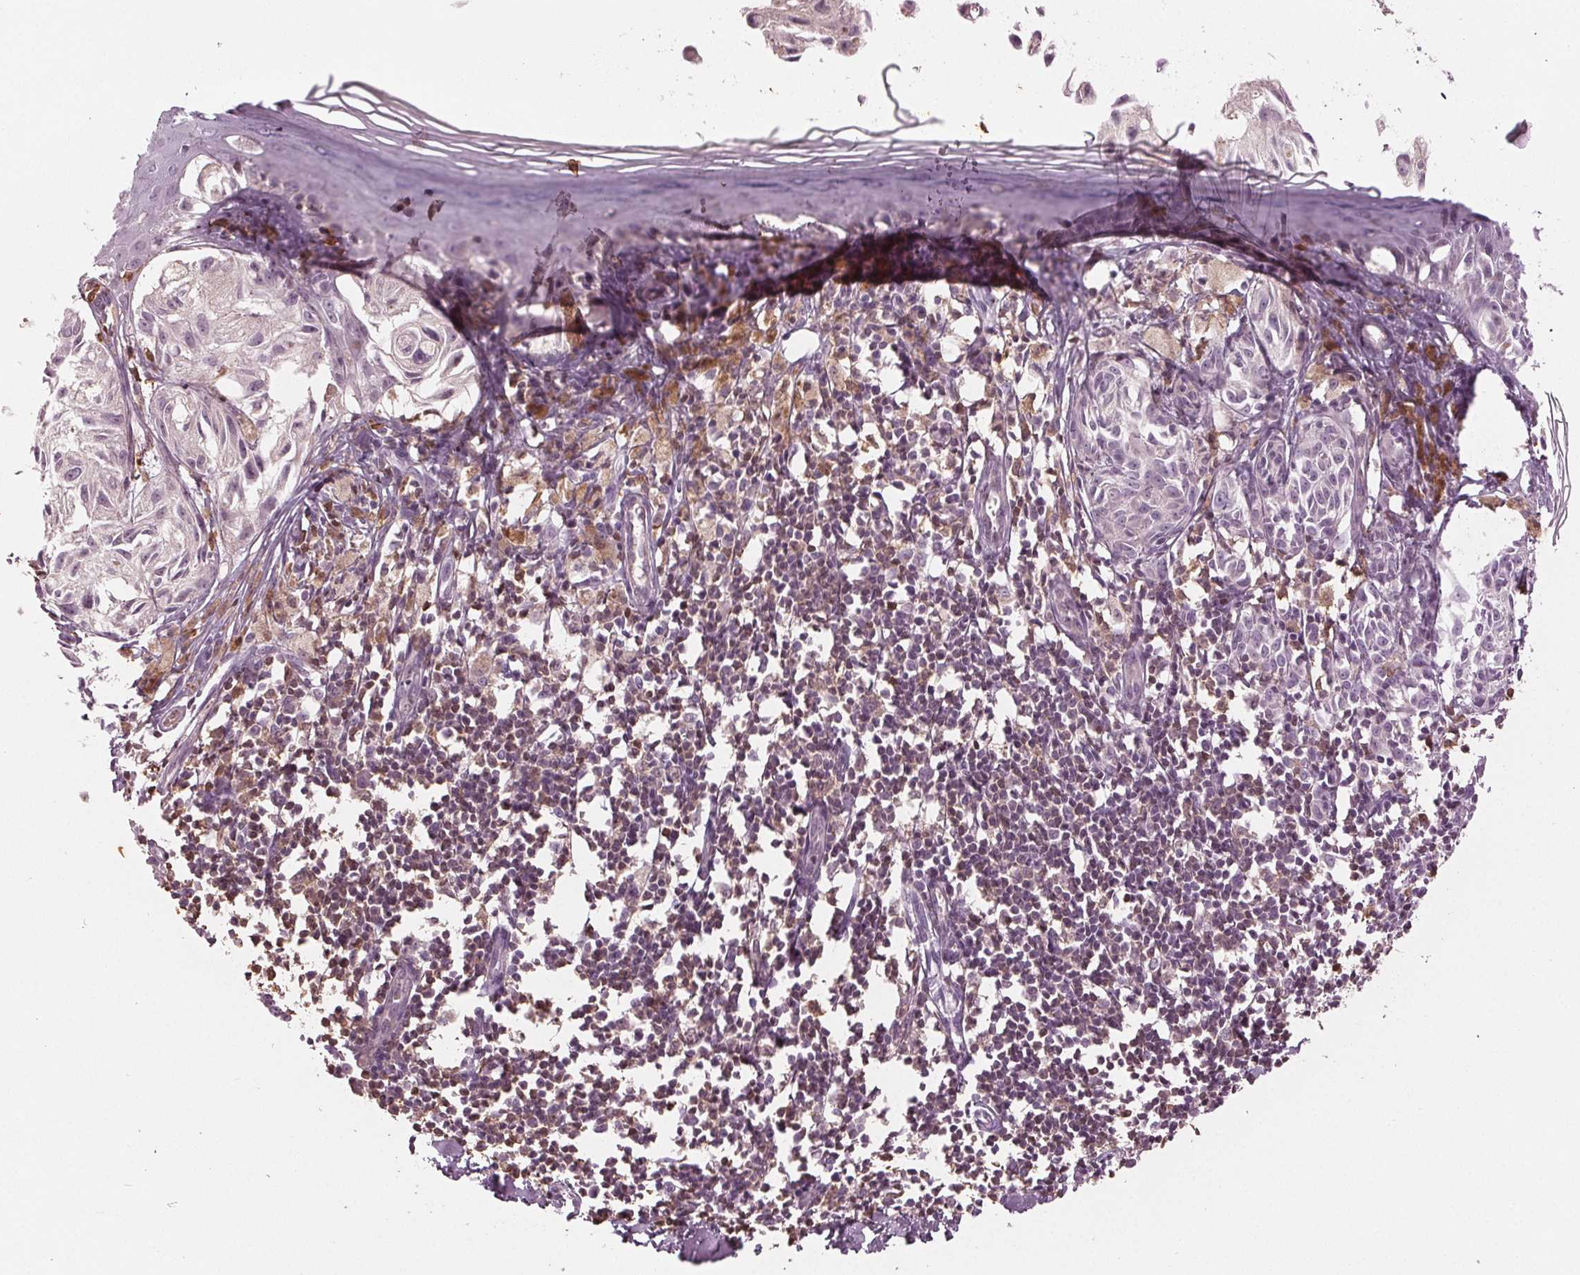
{"staining": {"intensity": "negative", "quantity": "none", "location": "none"}, "tissue": "melanoma", "cell_type": "Tumor cells", "image_type": "cancer", "snomed": [{"axis": "morphology", "description": "Malignant melanoma, NOS"}, {"axis": "topography", "description": "Skin"}], "caption": "This histopathology image is of malignant melanoma stained with immunohistochemistry (IHC) to label a protein in brown with the nuclei are counter-stained blue. There is no positivity in tumor cells.", "gene": "BTLA", "patient": {"sex": "female", "age": 38}}